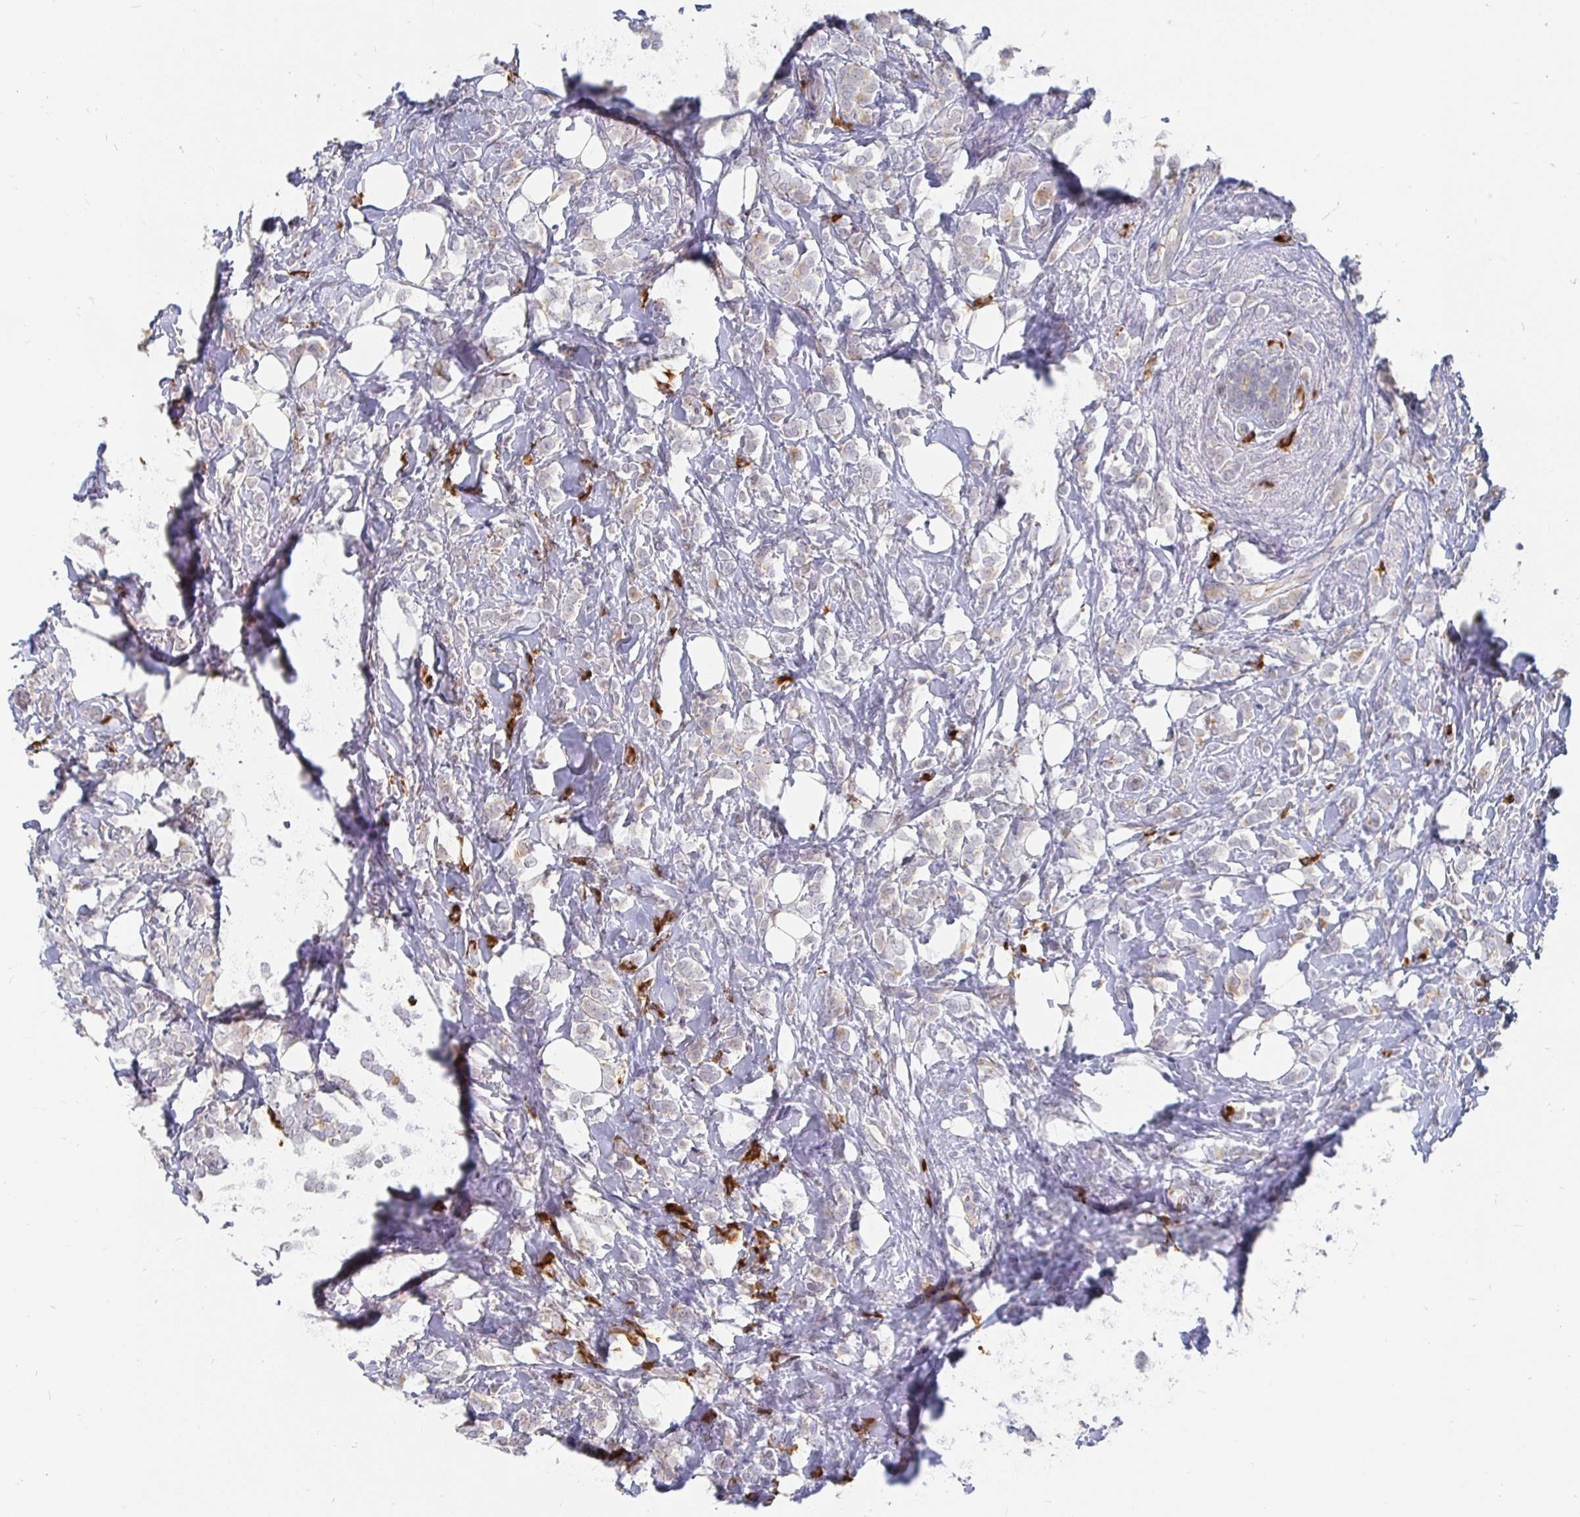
{"staining": {"intensity": "negative", "quantity": "none", "location": "none"}, "tissue": "breast cancer", "cell_type": "Tumor cells", "image_type": "cancer", "snomed": [{"axis": "morphology", "description": "Lobular carcinoma"}, {"axis": "topography", "description": "Breast"}], "caption": "Tumor cells are negative for brown protein staining in breast cancer (lobular carcinoma).", "gene": "MEIS1", "patient": {"sex": "female", "age": 49}}